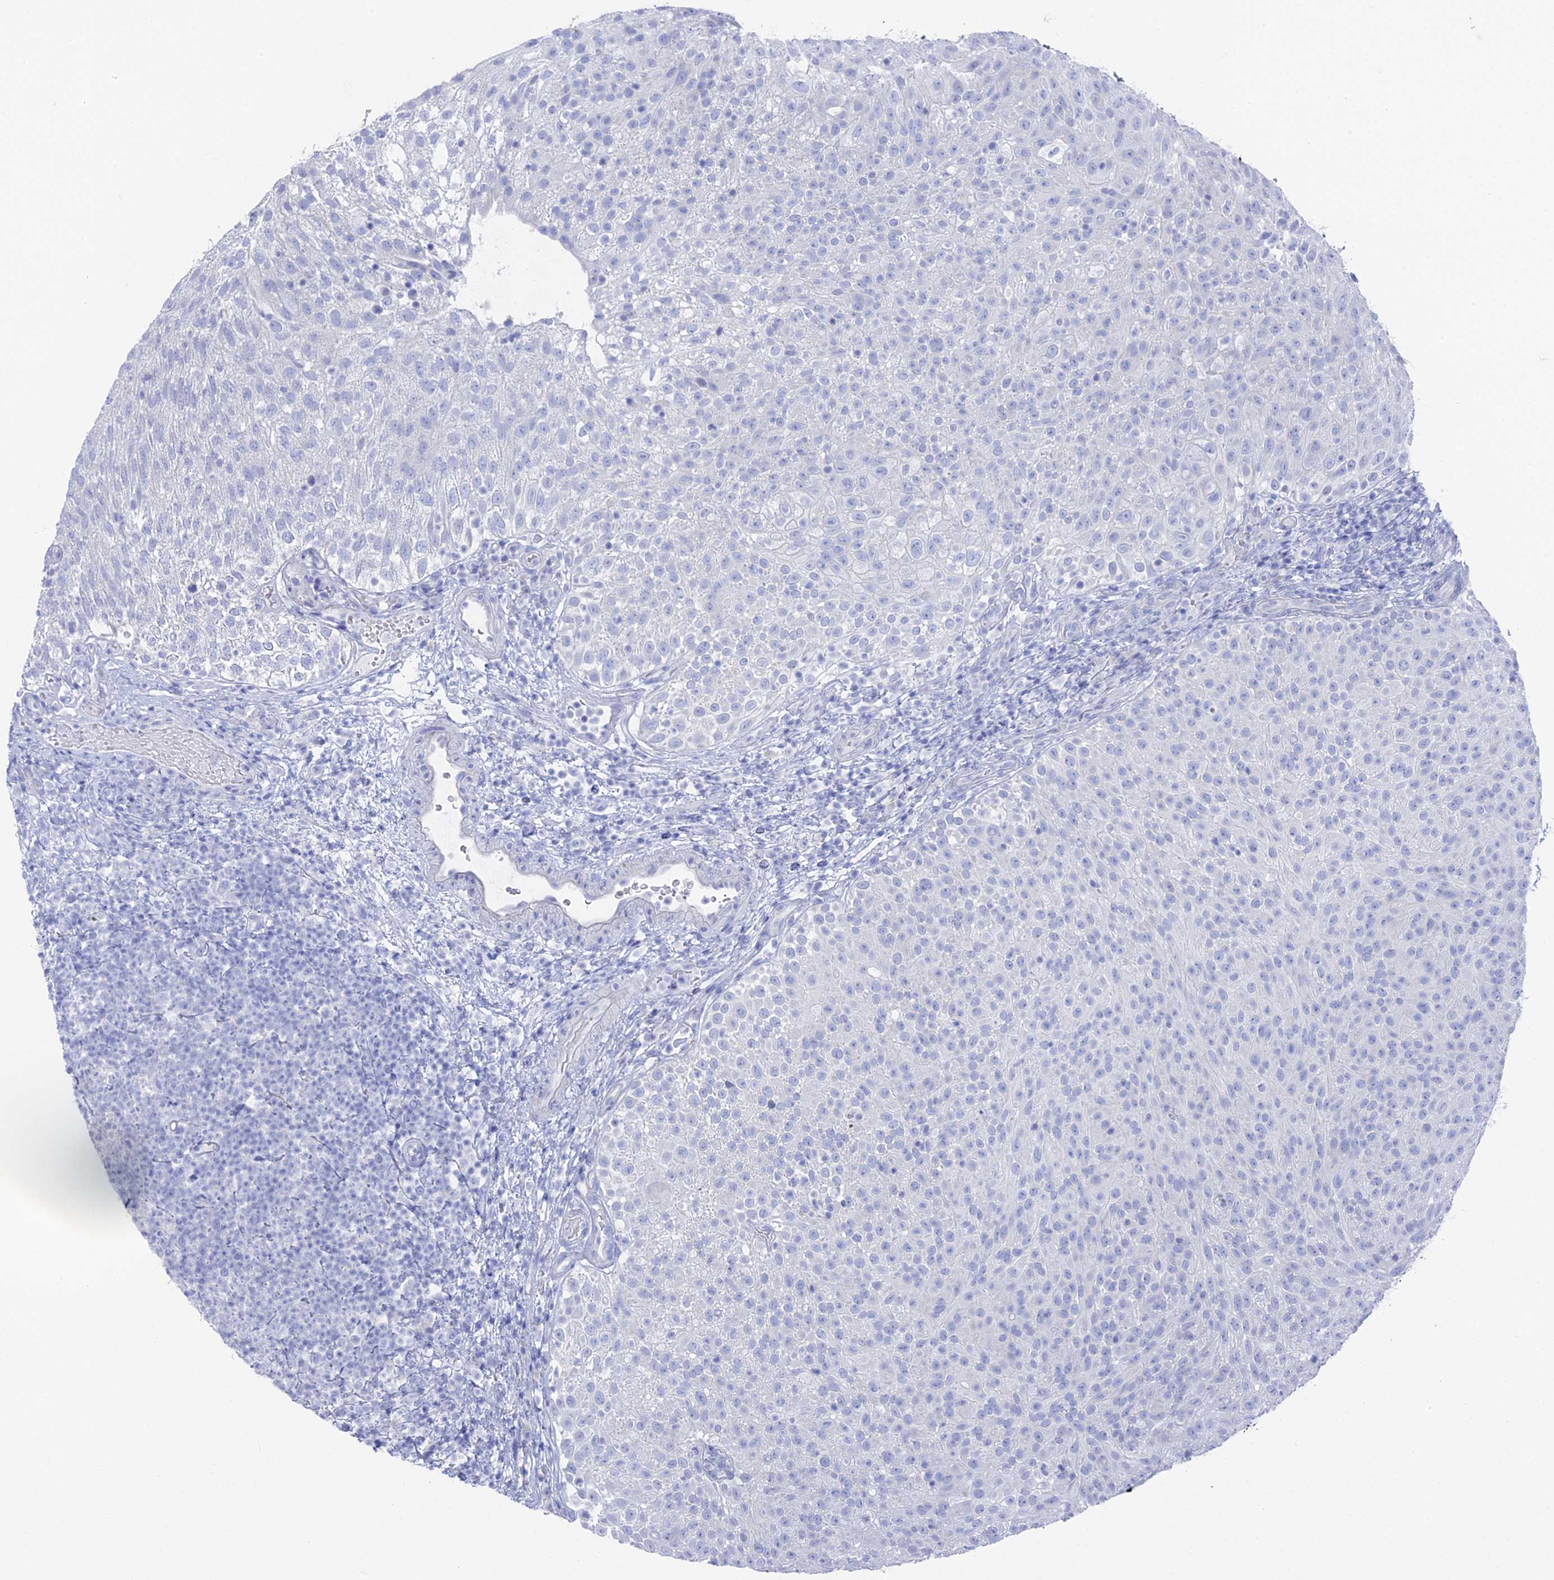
{"staining": {"intensity": "negative", "quantity": "none", "location": "none"}, "tissue": "urothelial cancer", "cell_type": "Tumor cells", "image_type": "cancer", "snomed": [{"axis": "morphology", "description": "Urothelial carcinoma, Low grade"}, {"axis": "topography", "description": "Urinary bladder"}], "caption": "Protein analysis of urothelial cancer exhibits no significant positivity in tumor cells.", "gene": "ENPP3", "patient": {"sex": "male", "age": 78}}